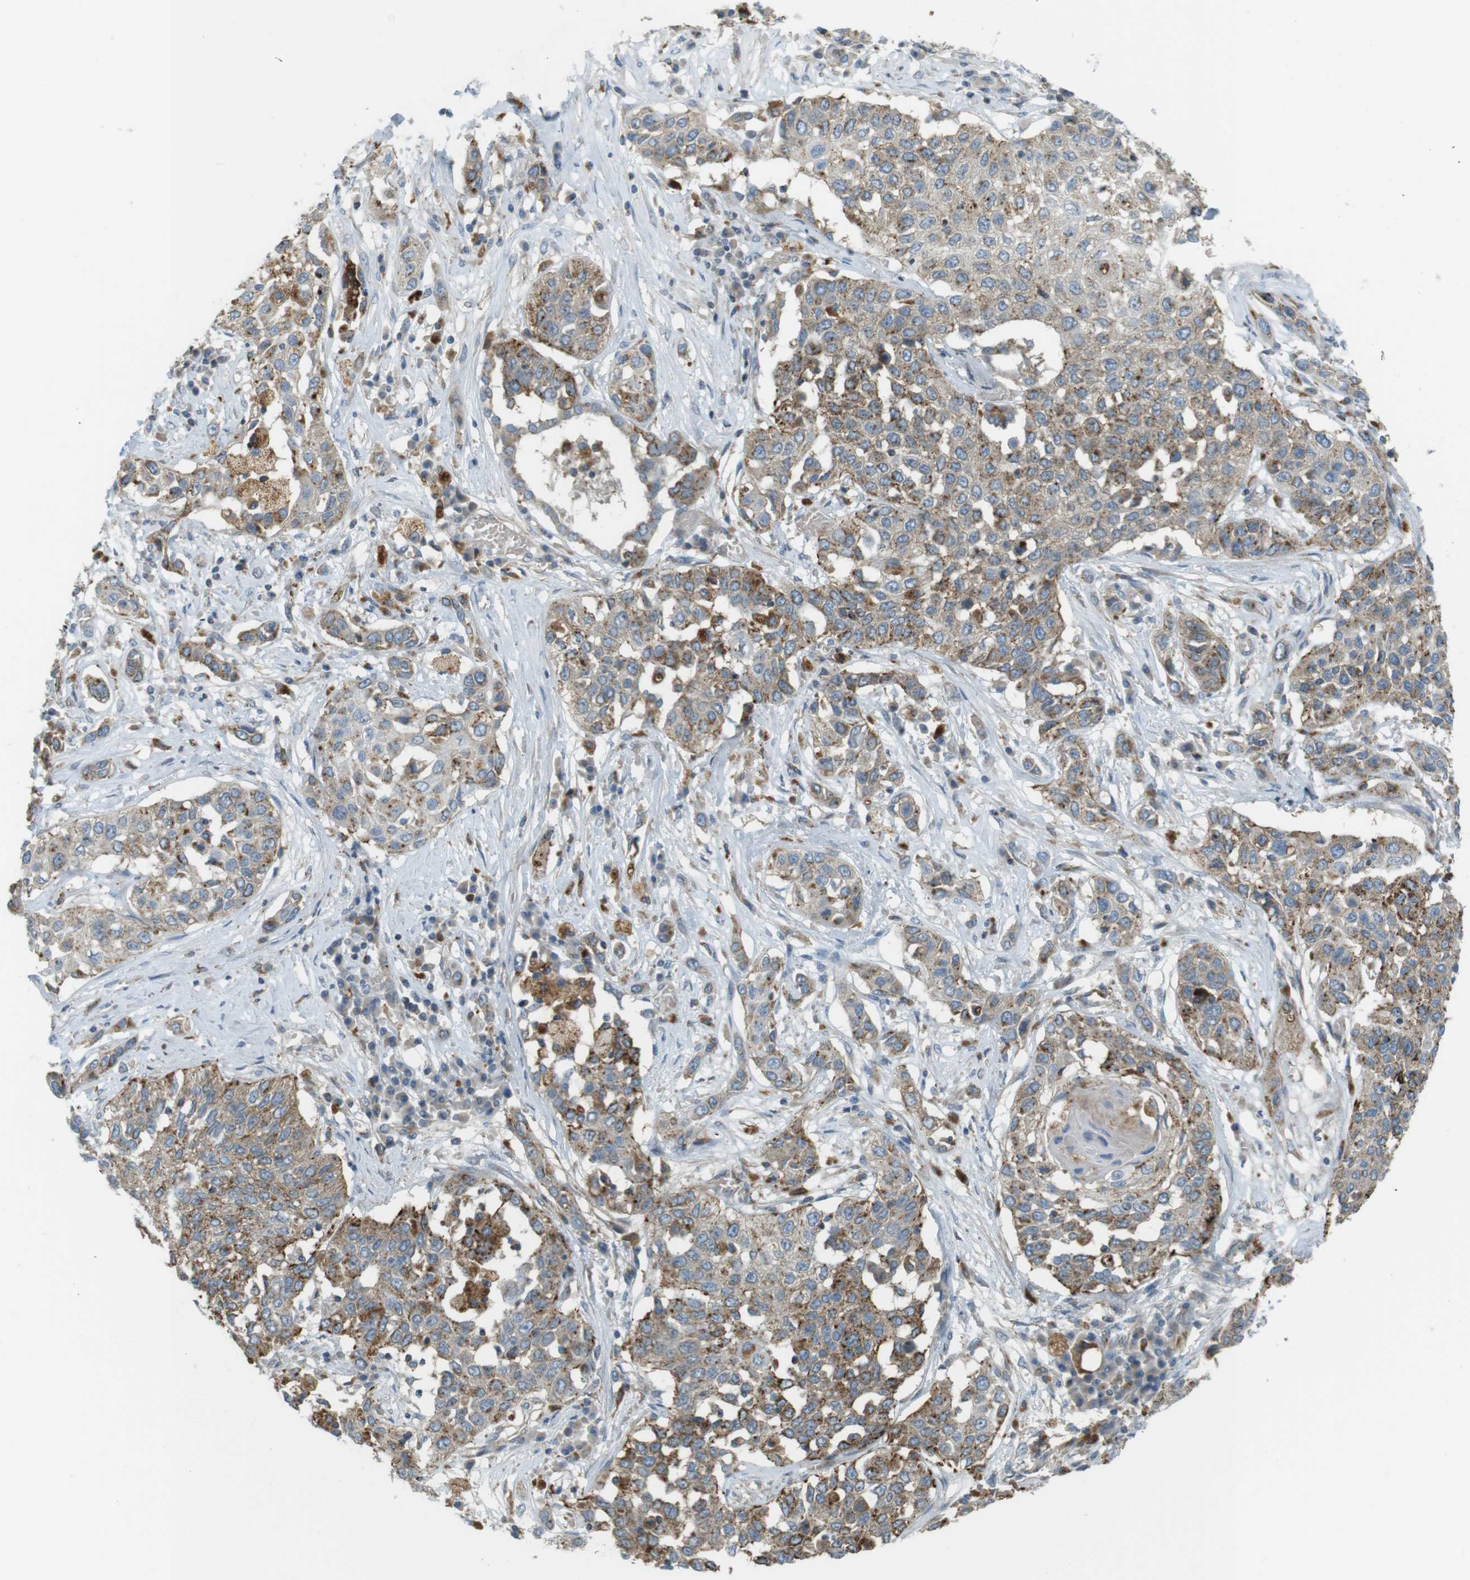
{"staining": {"intensity": "moderate", "quantity": ">75%", "location": "cytoplasmic/membranous"}, "tissue": "lung cancer", "cell_type": "Tumor cells", "image_type": "cancer", "snomed": [{"axis": "morphology", "description": "Squamous cell carcinoma, NOS"}, {"axis": "topography", "description": "Lung"}], "caption": "This histopathology image displays IHC staining of lung cancer (squamous cell carcinoma), with medium moderate cytoplasmic/membranous expression in about >75% of tumor cells.", "gene": "LAMP1", "patient": {"sex": "male", "age": 71}}